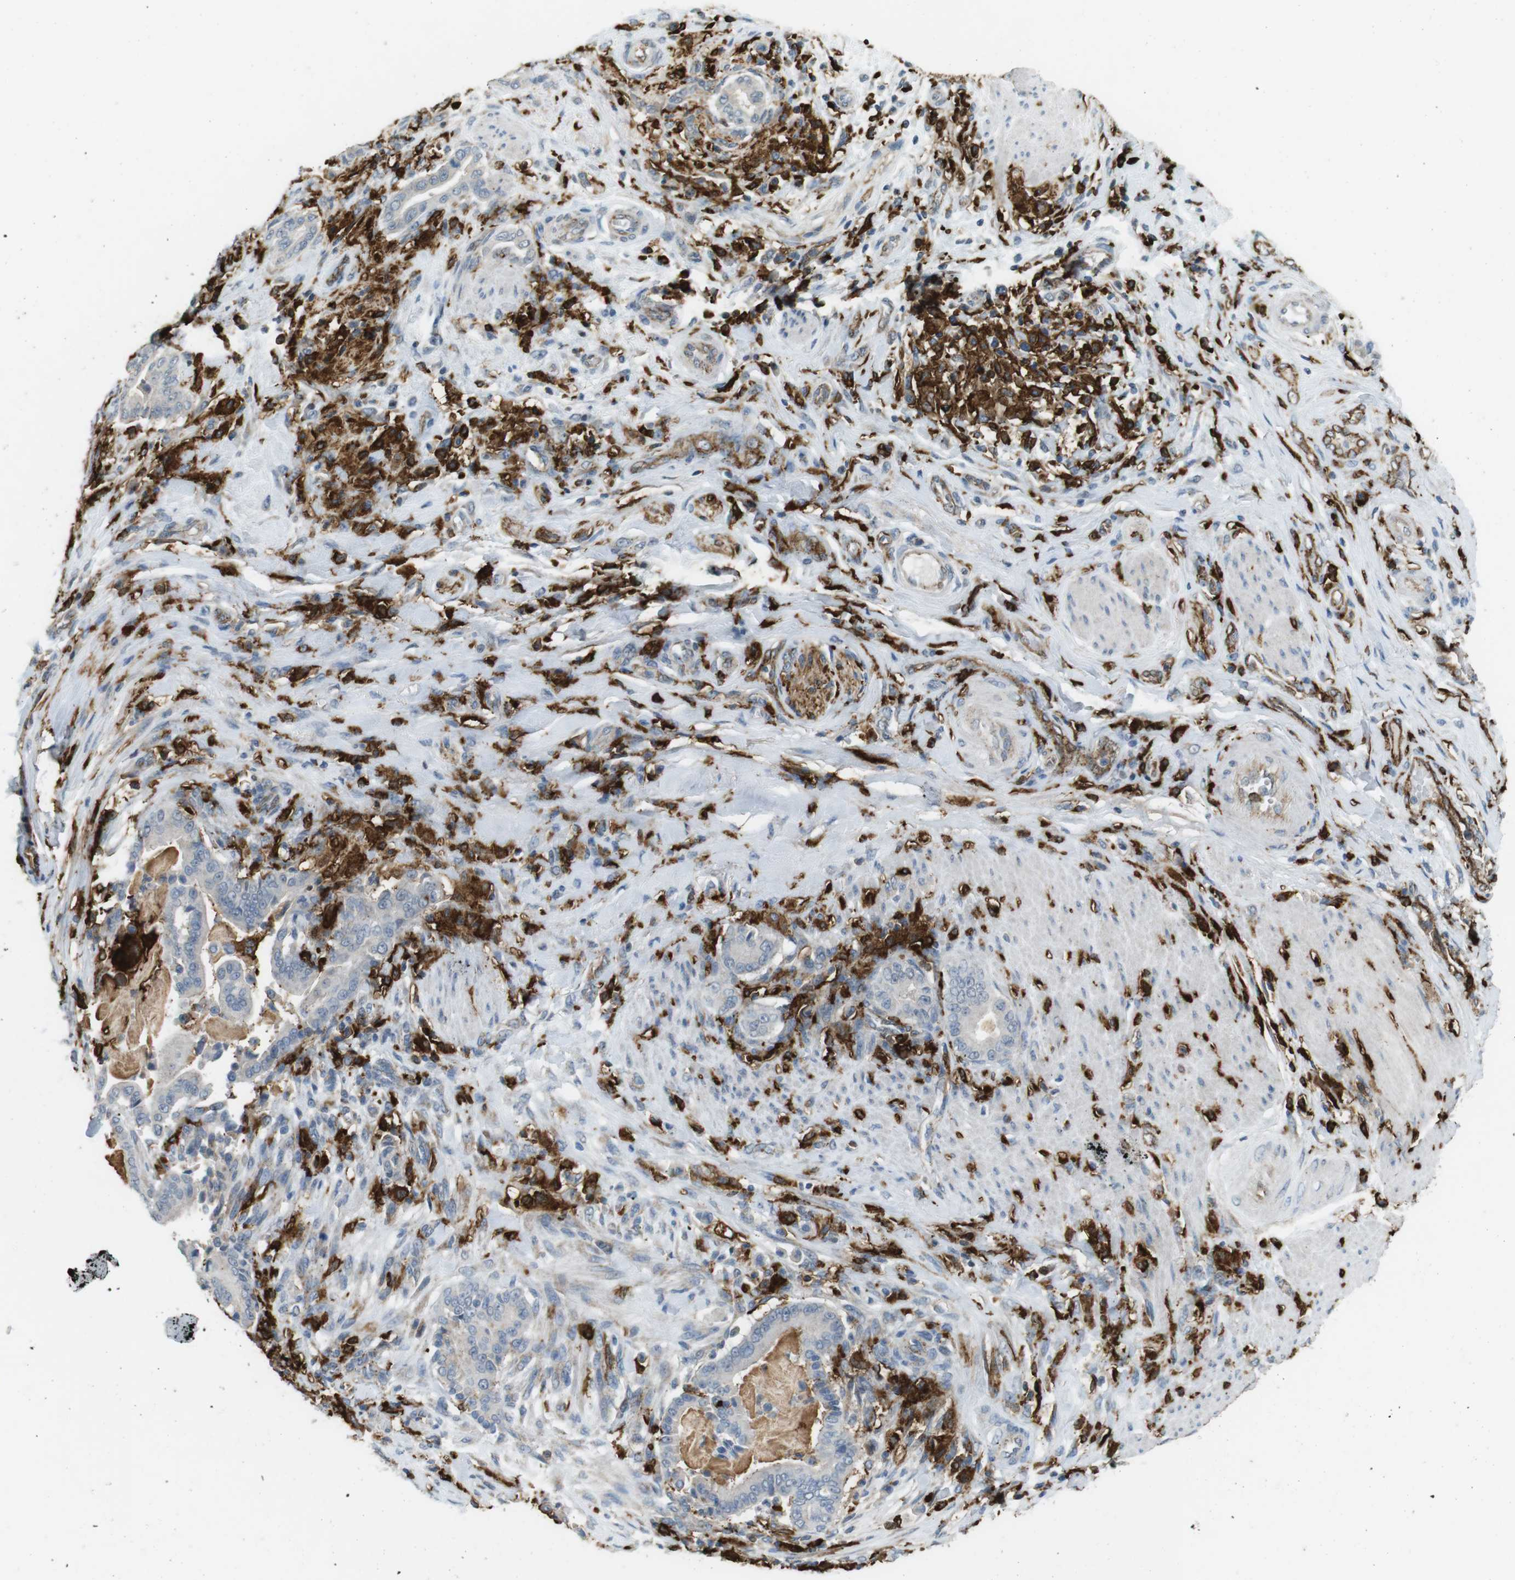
{"staining": {"intensity": "negative", "quantity": "none", "location": "none"}, "tissue": "pancreatic cancer", "cell_type": "Tumor cells", "image_type": "cancer", "snomed": [{"axis": "morphology", "description": "Normal tissue, NOS"}, {"axis": "morphology", "description": "Adenocarcinoma, NOS"}, {"axis": "topography", "description": "Pancreas"}], "caption": "Pancreatic cancer was stained to show a protein in brown. There is no significant positivity in tumor cells.", "gene": "HLA-DRA", "patient": {"sex": "male", "age": 63}}